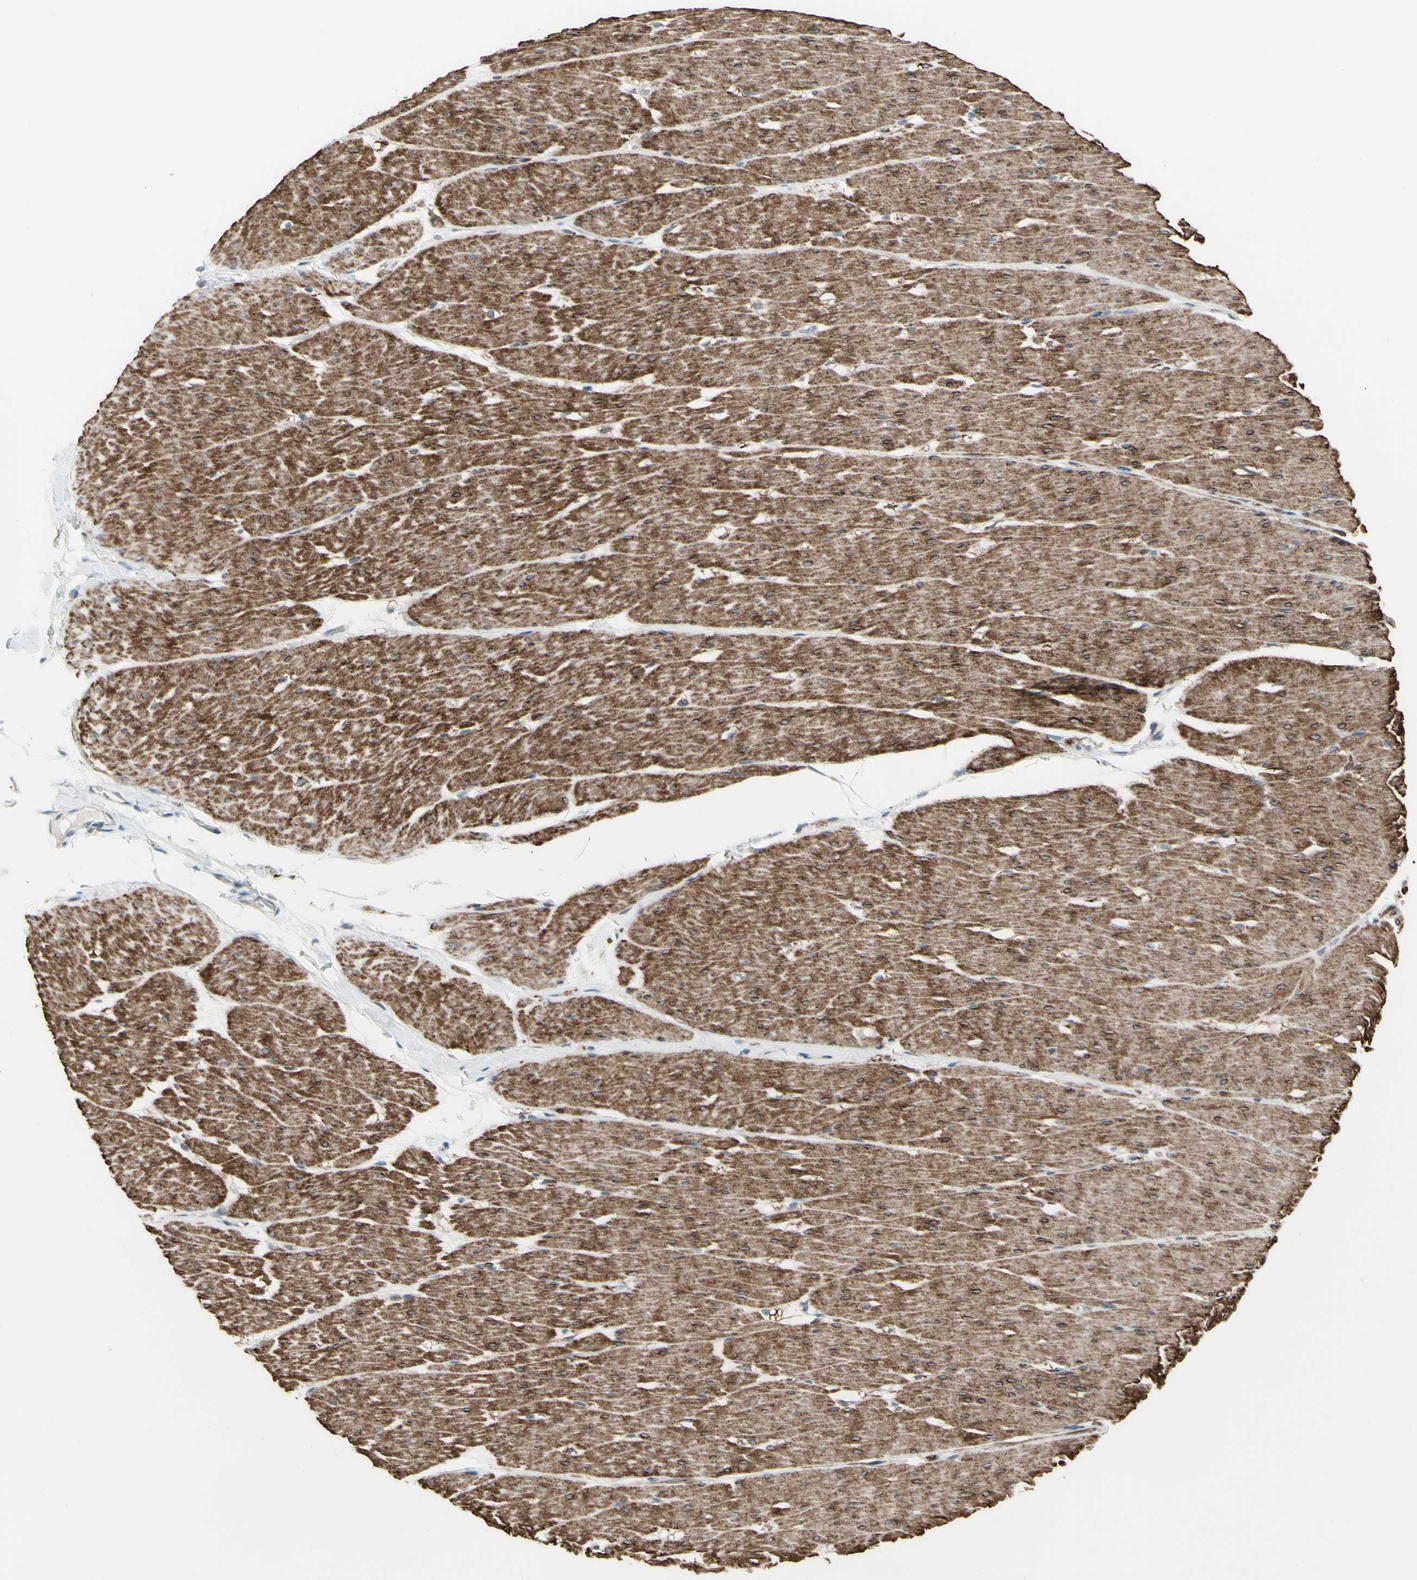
{"staining": {"intensity": "moderate", "quantity": ">75%", "location": "cytoplasmic/membranous"}, "tissue": "smooth muscle", "cell_type": "Smooth muscle cells", "image_type": "normal", "snomed": [{"axis": "morphology", "description": "Normal tissue, NOS"}, {"axis": "topography", "description": "Smooth muscle"}, {"axis": "topography", "description": "Colon"}], "caption": "Immunohistochemical staining of benign human smooth muscle reveals medium levels of moderate cytoplasmic/membranous staining in approximately >75% of smooth muscle cells. (IHC, brightfield microscopy, high magnification).", "gene": "FAM171B", "patient": {"sex": "male", "age": 67}}